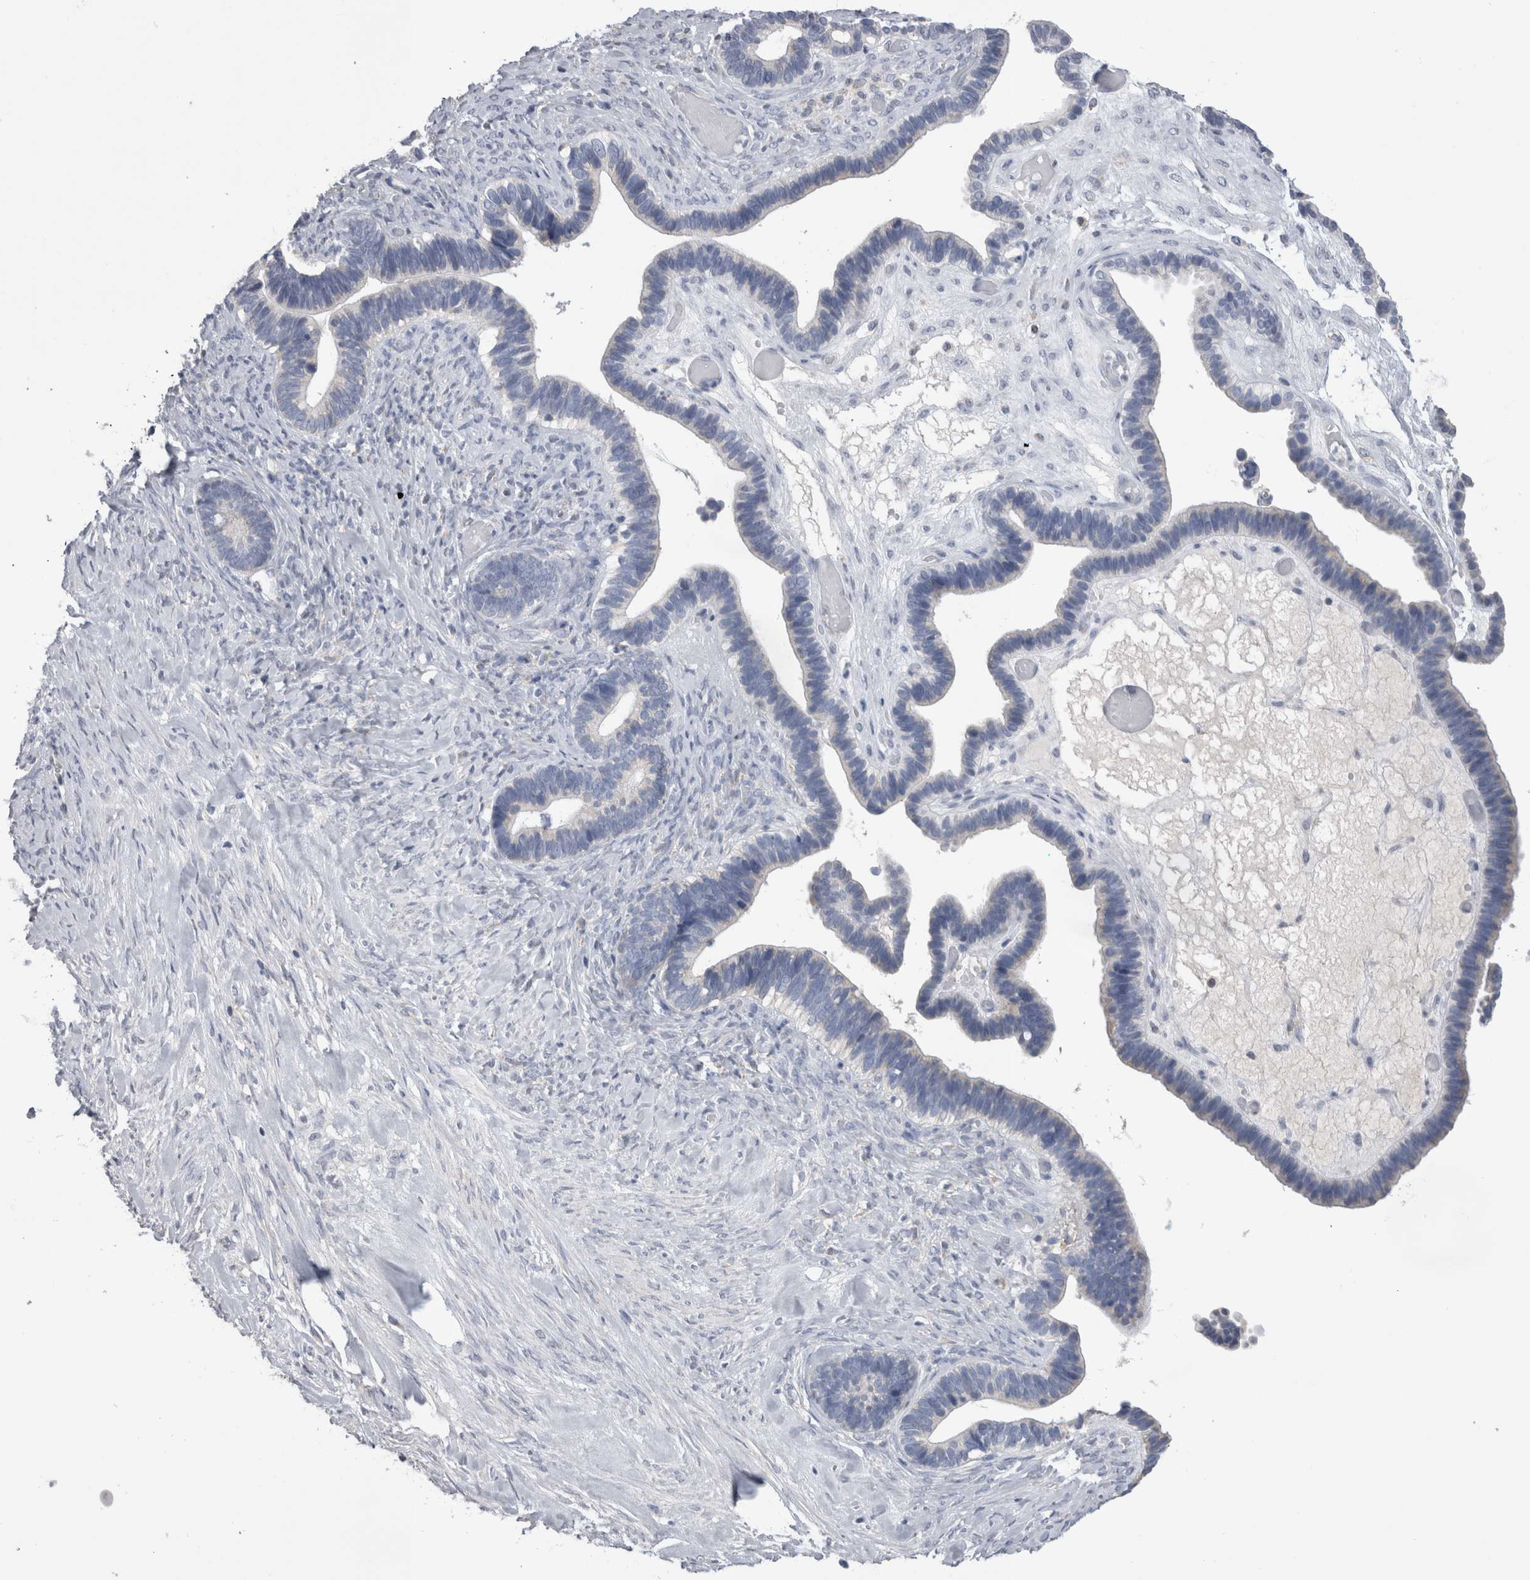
{"staining": {"intensity": "negative", "quantity": "none", "location": "none"}, "tissue": "ovarian cancer", "cell_type": "Tumor cells", "image_type": "cancer", "snomed": [{"axis": "morphology", "description": "Cystadenocarcinoma, serous, NOS"}, {"axis": "topography", "description": "Ovary"}], "caption": "Immunohistochemical staining of human ovarian cancer shows no significant expression in tumor cells. (Stains: DAB (3,3'-diaminobenzidine) immunohistochemistry (IHC) with hematoxylin counter stain, Microscopy: brightfield microscopy at high magnification).", "gene": "DHRS4", "patient": {"sex": "female", "age": 56}}